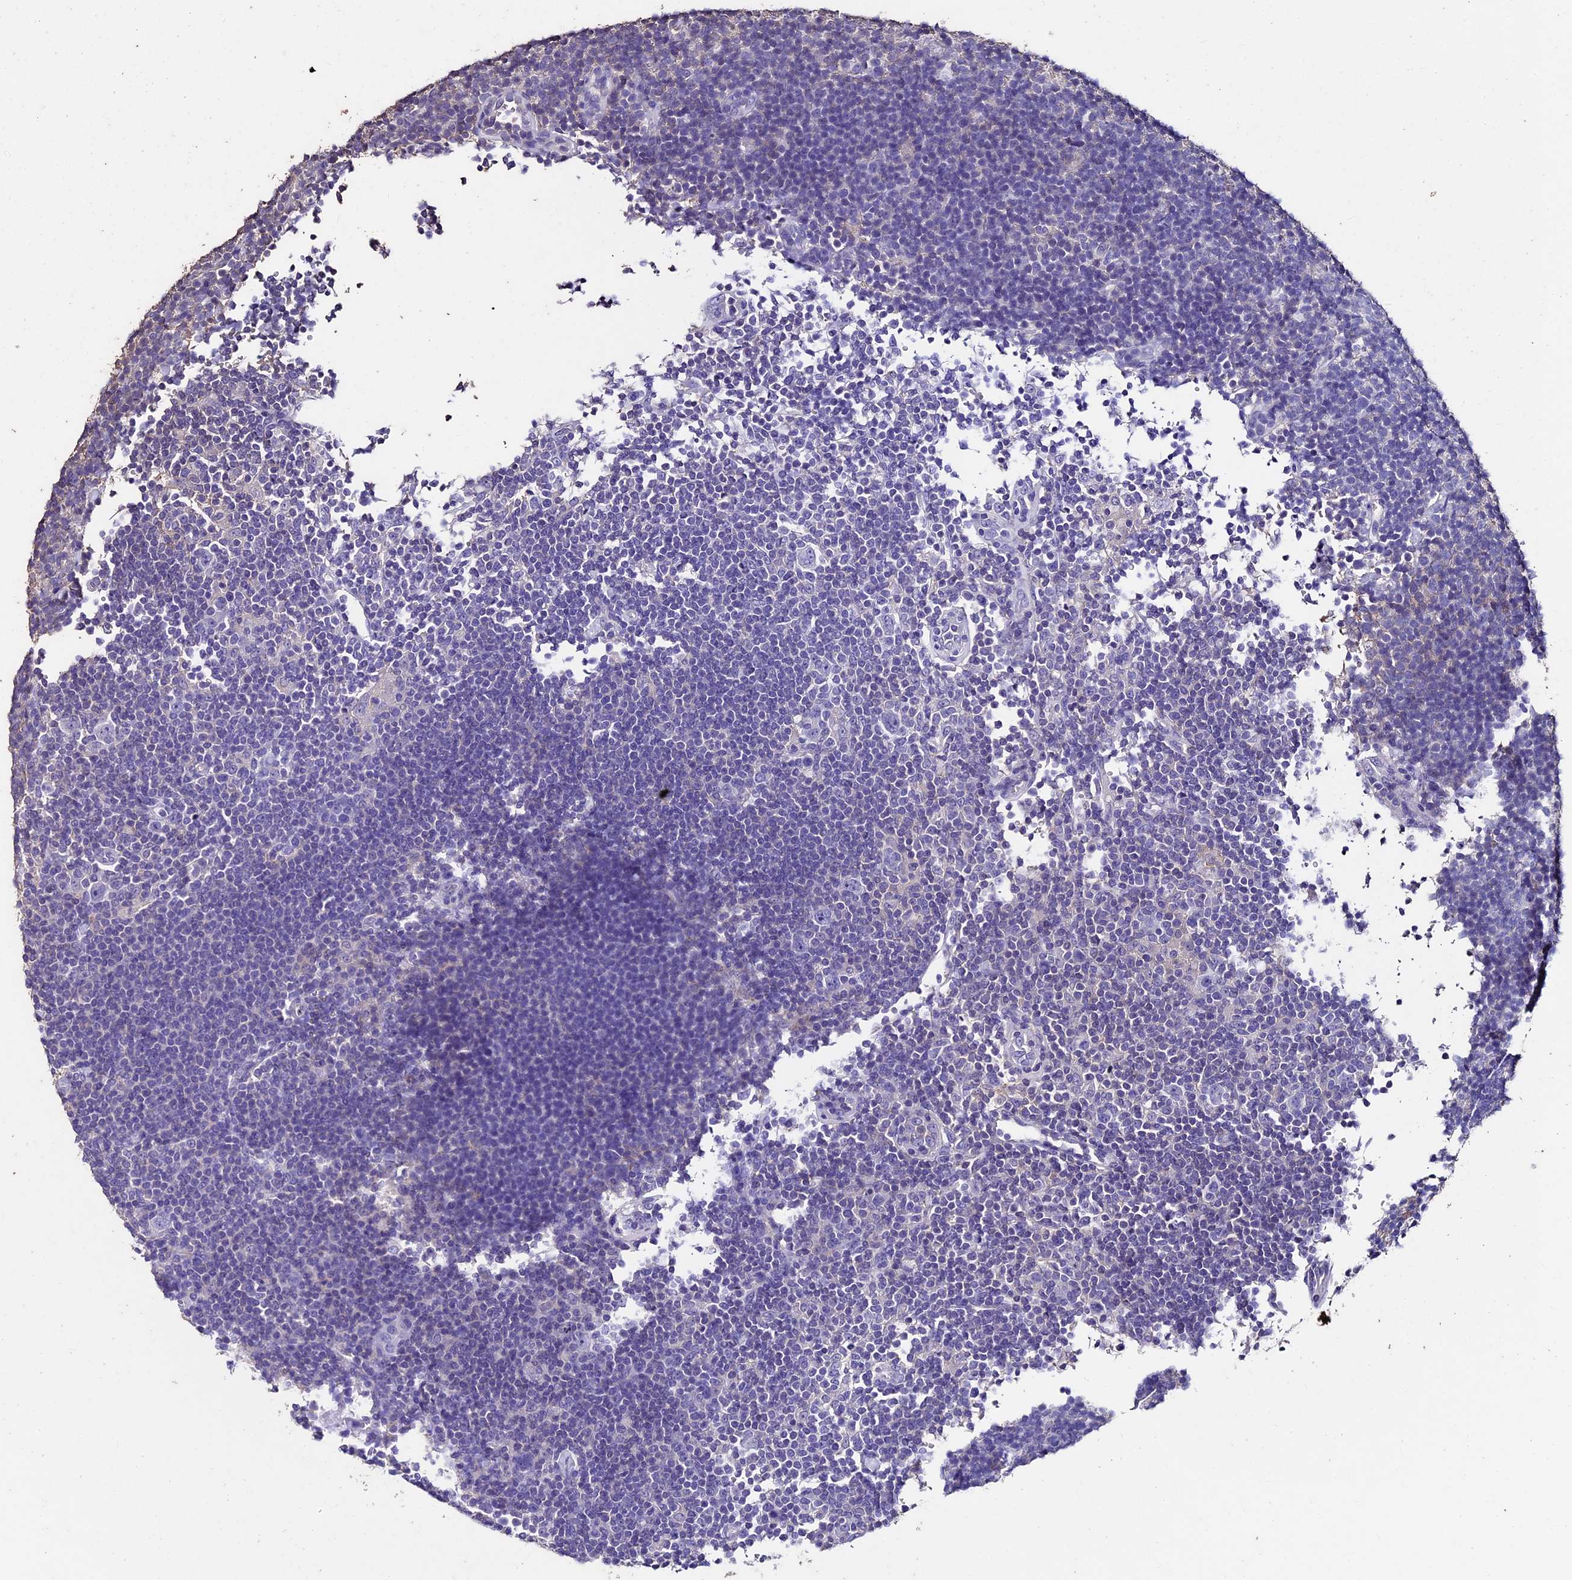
{"staining": {"intensity": "negative", "quantity": "none", "location": "none"}, "tissue": "lymphoma", "cell_type": "Tumor cells", "image_type": "cancer", "snomed": [{"axis": "morphology", "description": "Hodgkin's disease, NOS"}, {"axis": "topography", "description": "Lymph node"}], "caption": "Micrograph shows no significant protein positivity in tumor cells of lymphoma.", "gene": "USB1", "patient": {"sex": "female", "age": 57}}